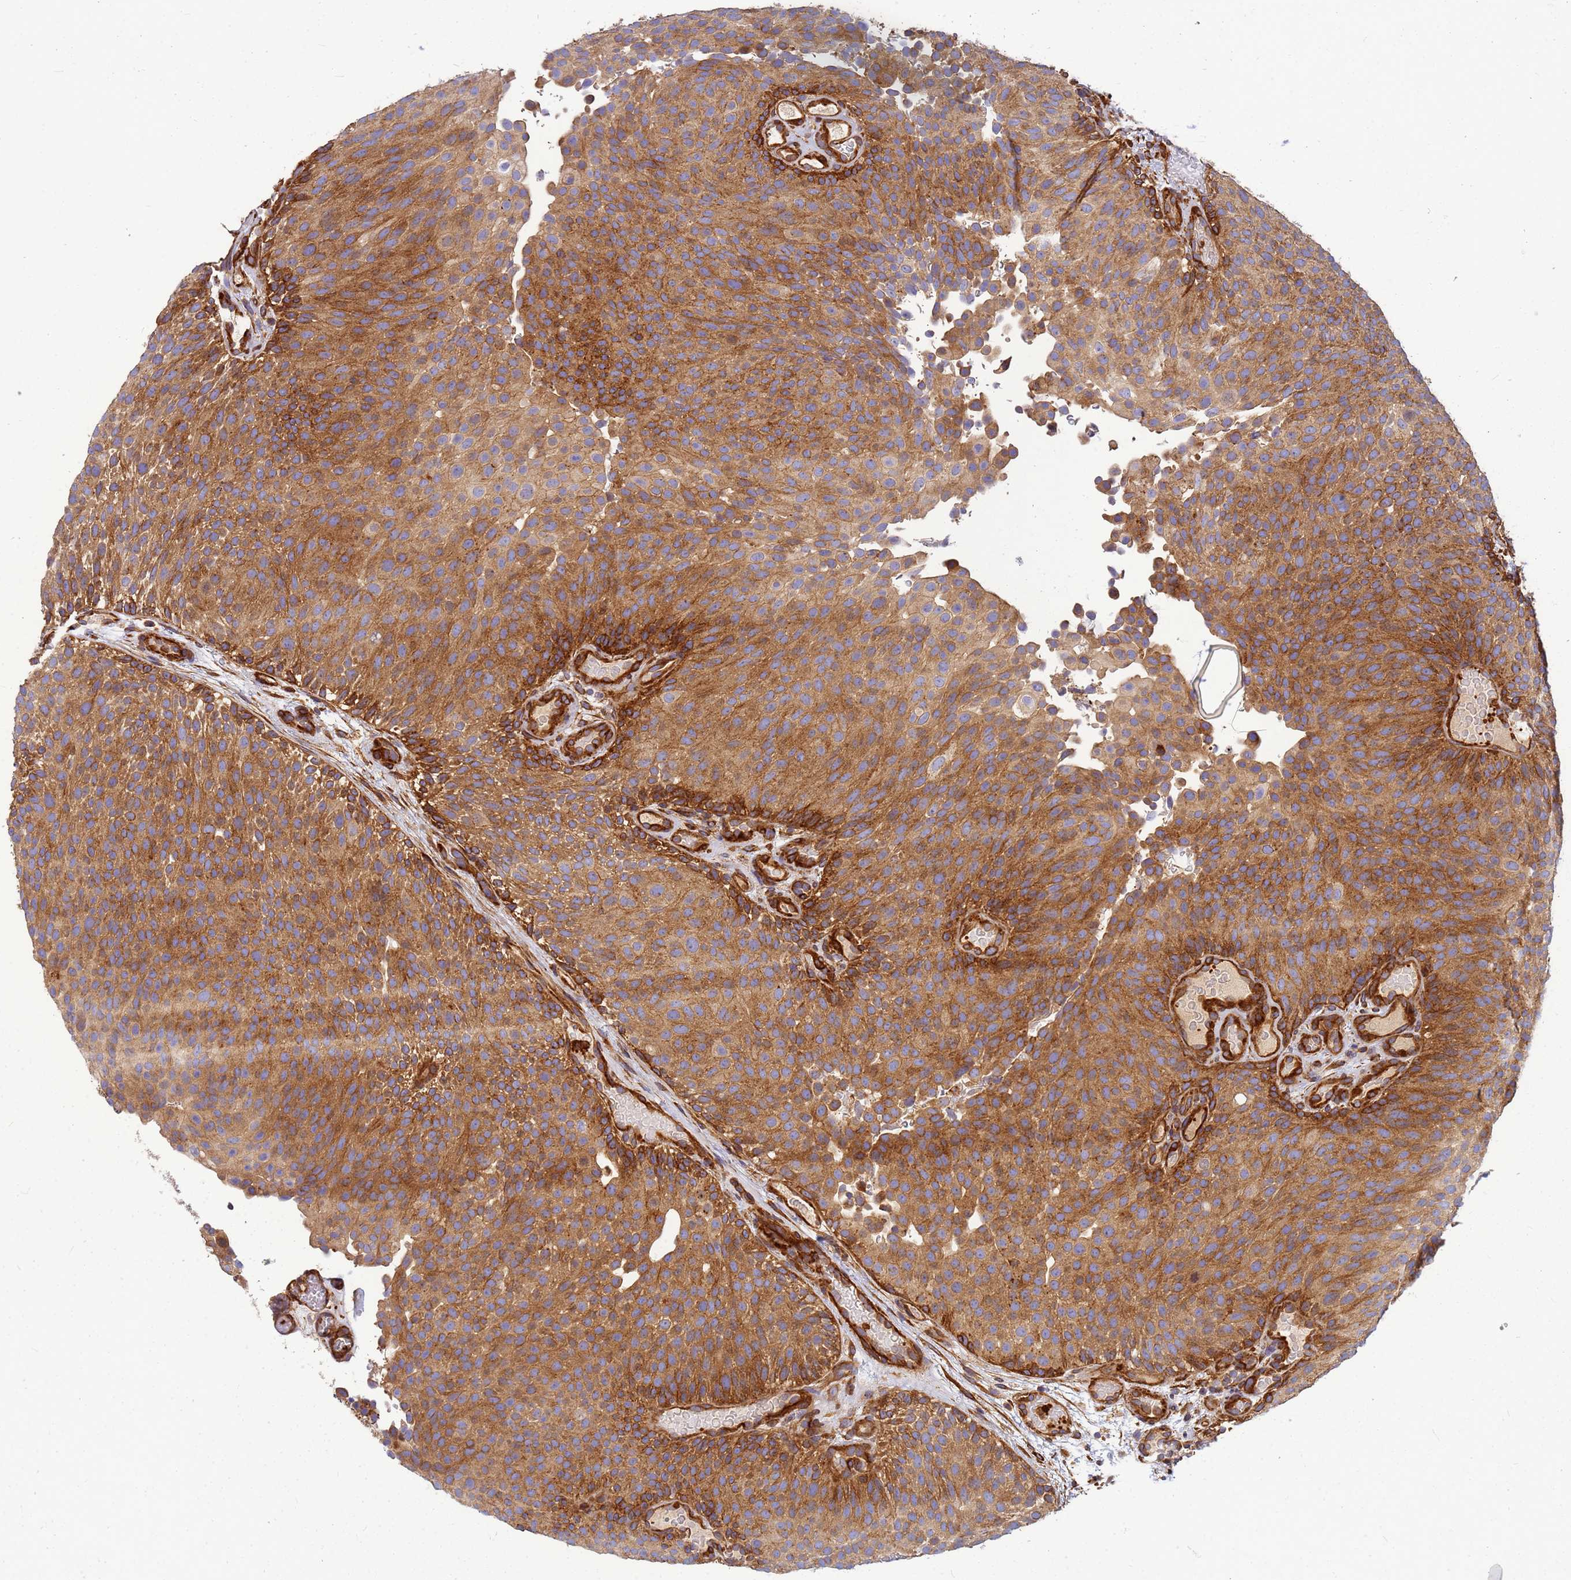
{"staining": {"intensity": "strong", "quantity": "25%-75%", "location": "cytoplasmic/membranous"}, "tissue": "urothelial cancer", "cell_type": "Tumor cells", "image_type": "cancer", "snomed": [{"axis": "morphology", "description": "Urothelial carcinoma, Low grade"}, {"axis": "topography", "description": "Urinary bladder"}], "caption": "A brown stain highlights strong cytoplasmic/membranous staining of a protein in human urothelial carcinoma (low-grade) tumor cells.", "gene": "C2CD5", "patient": {"sex": "male", "age": 78}}